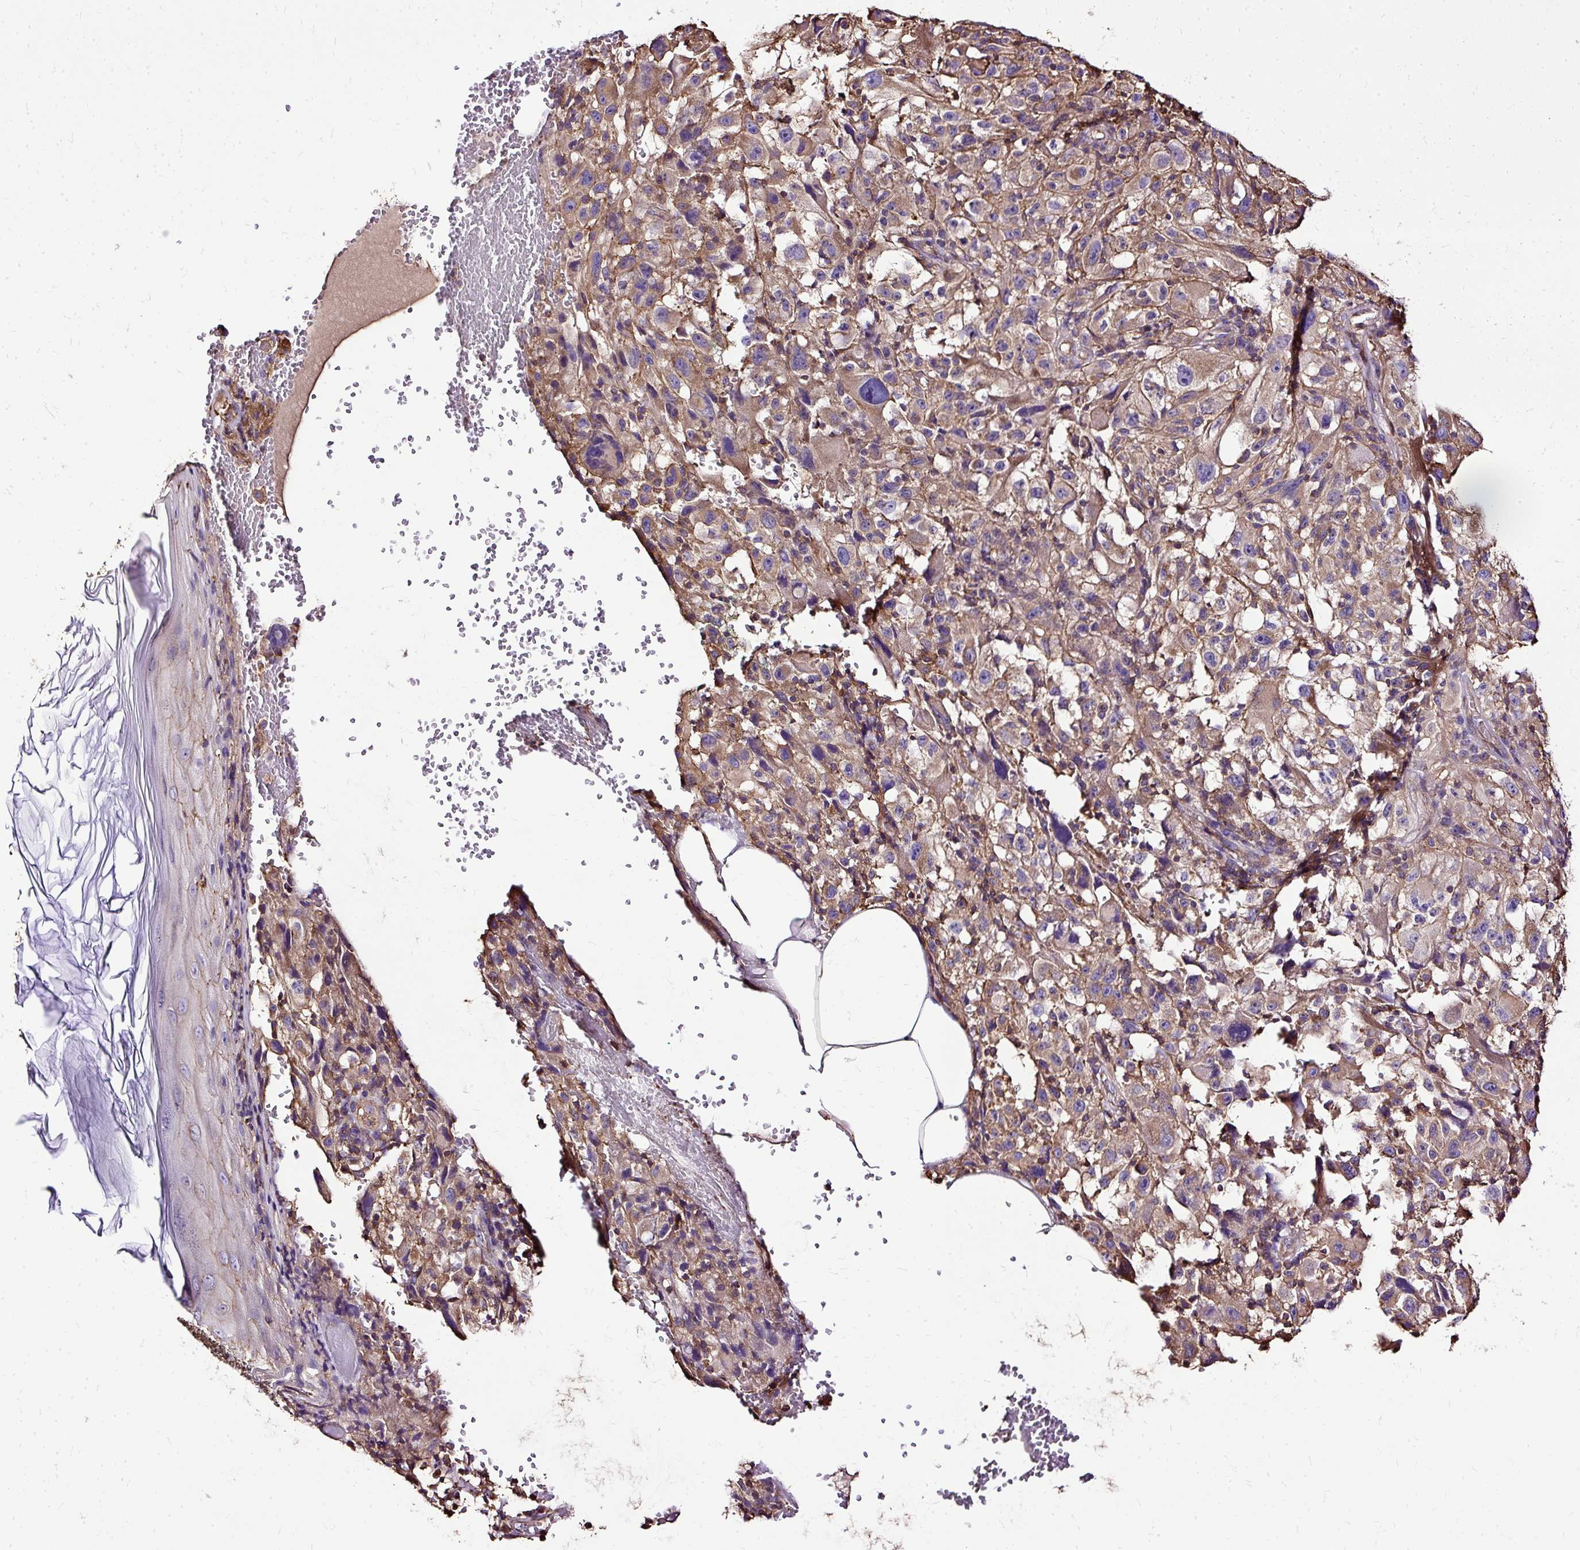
{"staining": {"intensity": "moderate", "quantity": ">75%", "location": "cytoplasmic/membranous"}, "tissue": "melanoma", "cell_type": "Tumor cells", "image_type": "cancer", "snomed": [{"axis": "morphology", "description": "Malignant melanoma, NOS"}, {"axis": "topography", "description": "Skin"}], "caption": "Malignant melanoma tissue exhibits moderate cytoplasmic/membranous expression in about >75% of tumor cells", "gene": "KLHL11", "patient": {"sex": "female", "age": 71}}